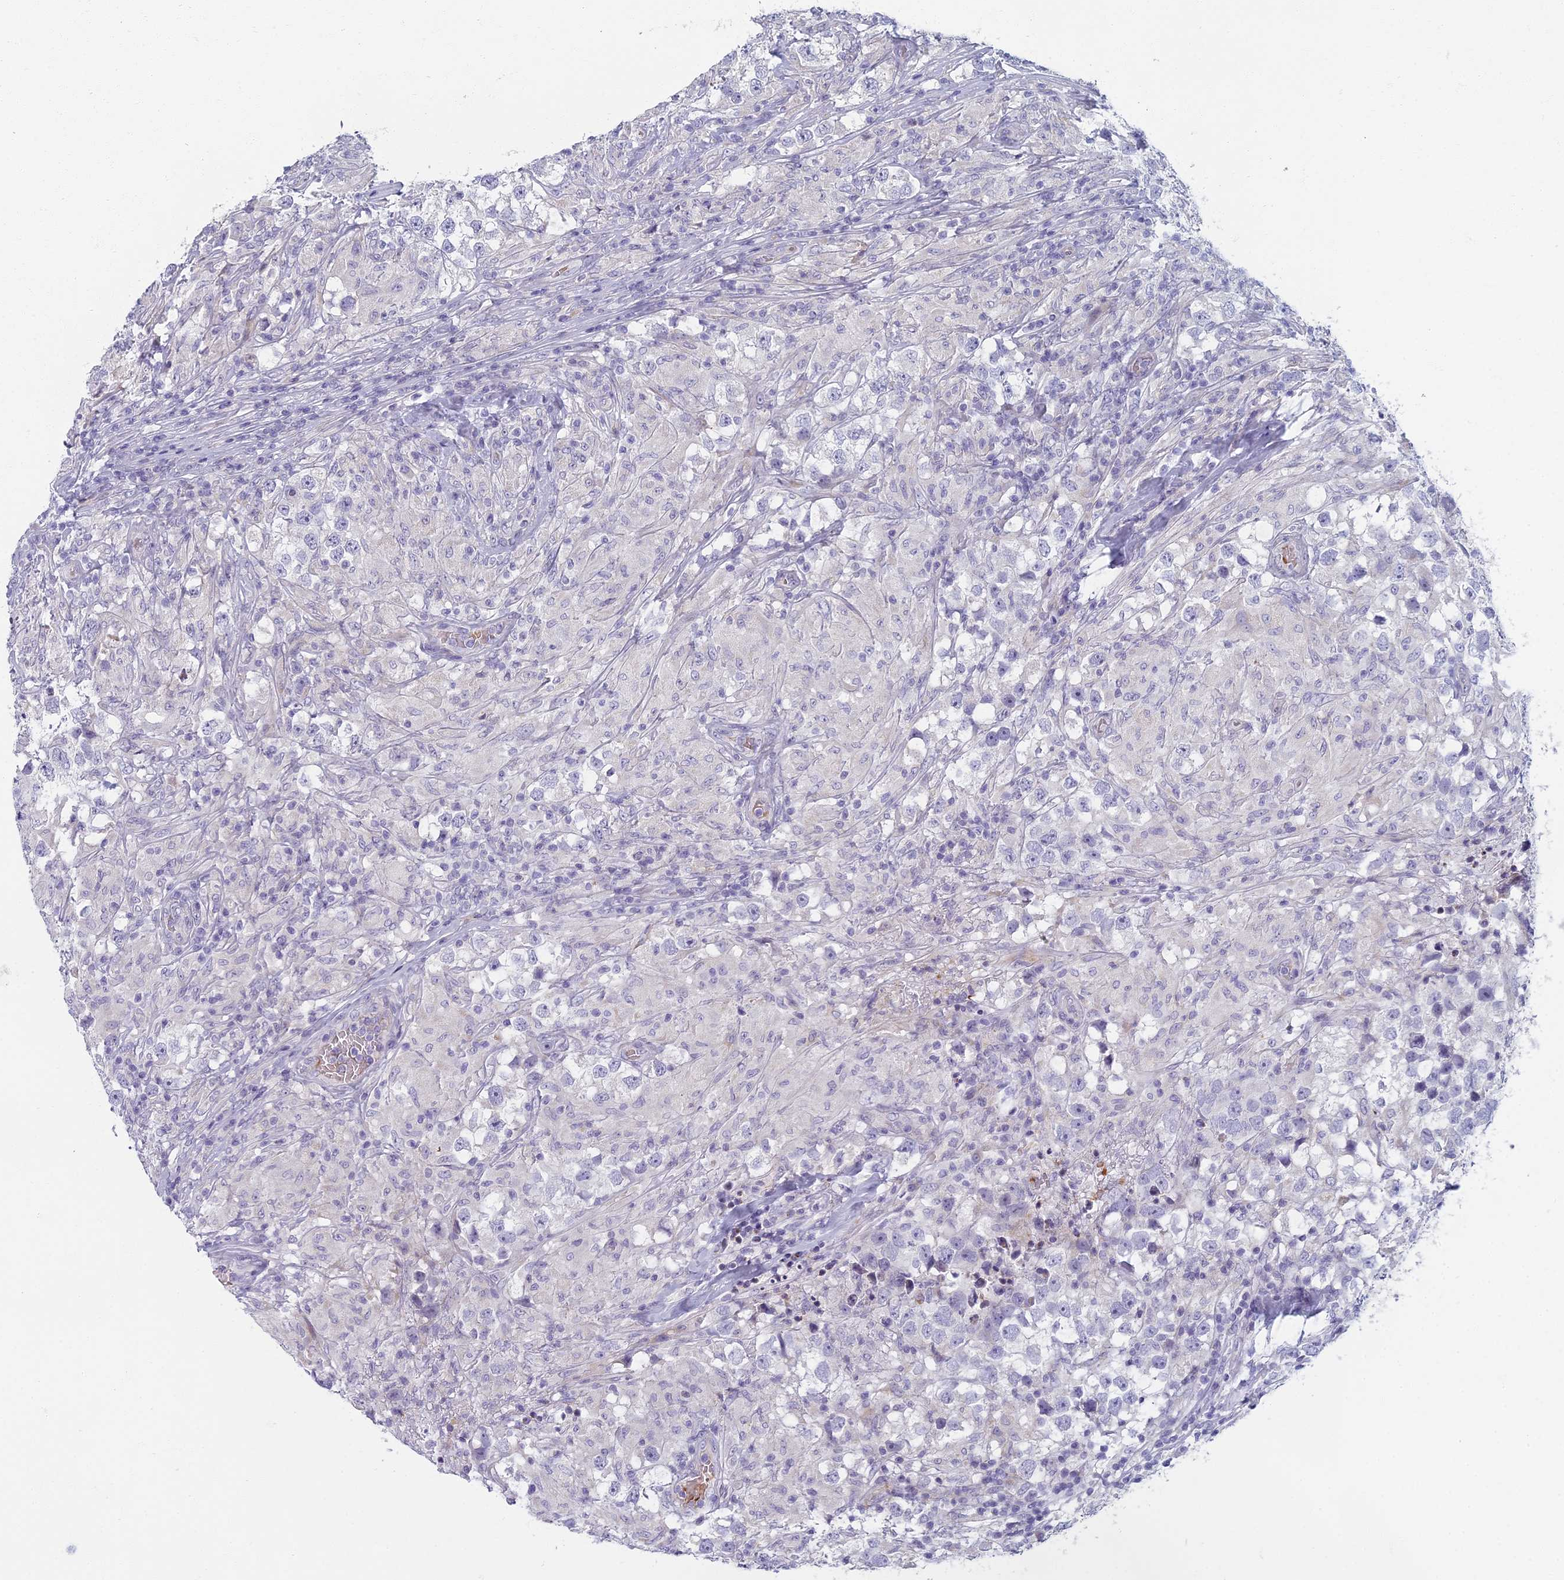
{"staining": {"intensity": "negative", "quantity": "none", "location": "none"}, "tissue": "testis cancer", "cell_type": "Tumor cells", "image_type": "cancer", "snomed": [{"axis": "morphology", "description": "Seminoma, NOS"}, {"axis": "topography", "description": "Testis"}], "caption": "Tumor cells show no significant positivity in testis cancer.", "gene": "ARL15", "patient": {"sex": "male", "age": 46}}